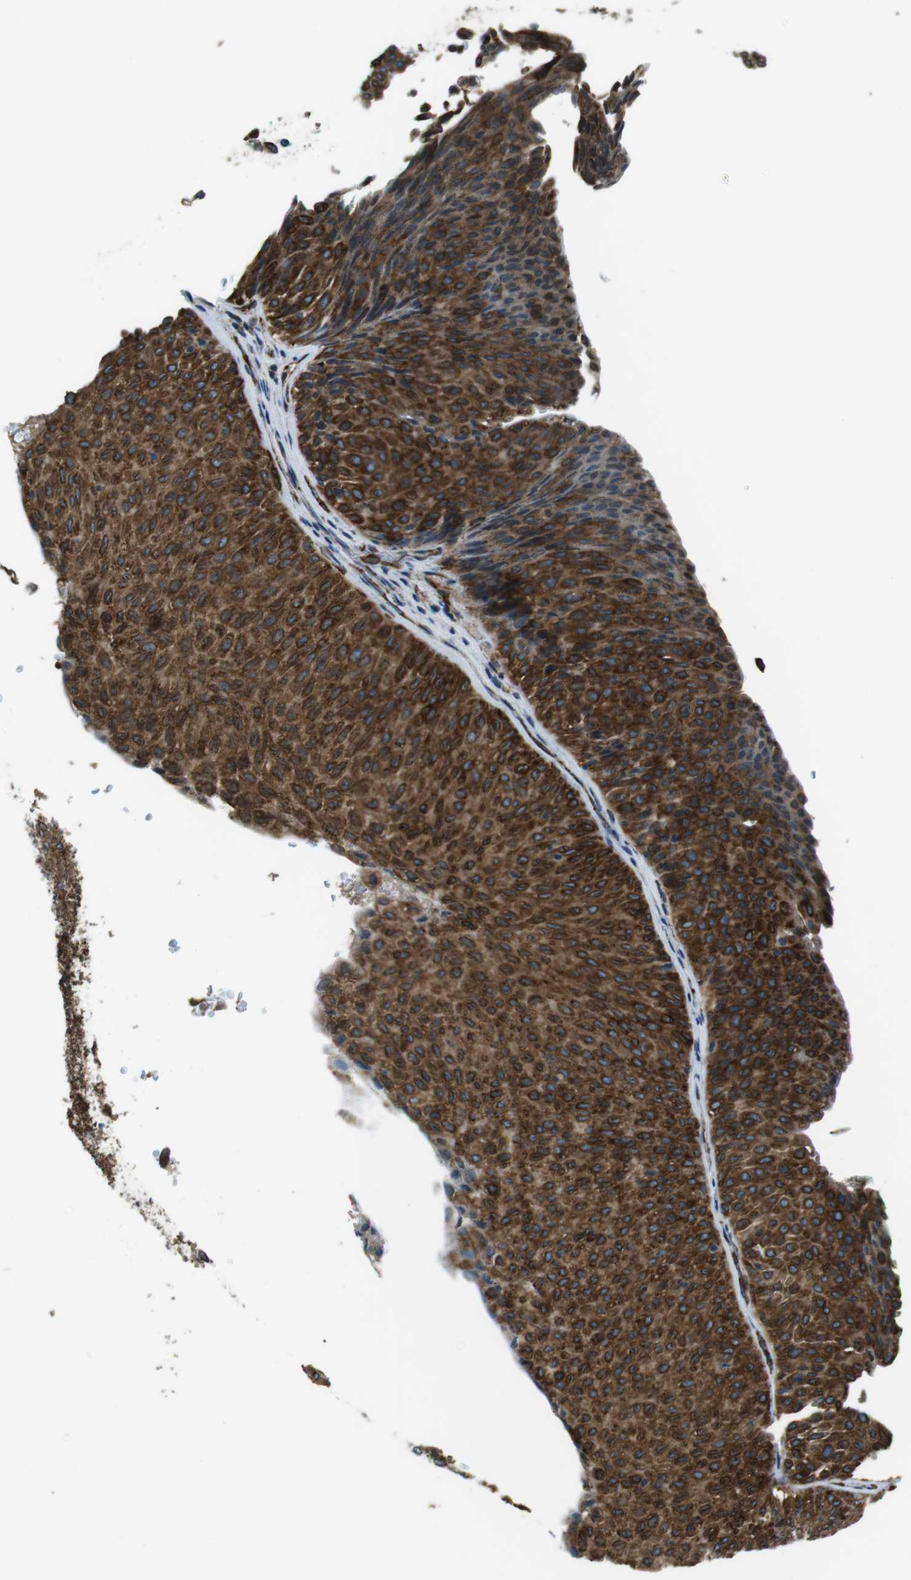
{"staining": {"intensity": "strong", "quantity": ">75%", "location": "cytoplasmic/membranous"}, "tissue": "urothelial cancer", "cell_type": "Tumor cells", "image_type": "cancer", "snomed": [{"axis": "morphology", "description": "Urothelial carcinoma, Low grade"}, {"axis": "topography", "description": "Urinary bladder"}], "caption": "There is high levels of strong cytoplasmic/membranous expression in tumor cells of urothelial cancer, as demonstrated by immunohistochemical staining (brown color).", "gene": "KTN1", "patient": {"sex": "male", "age": 78}}